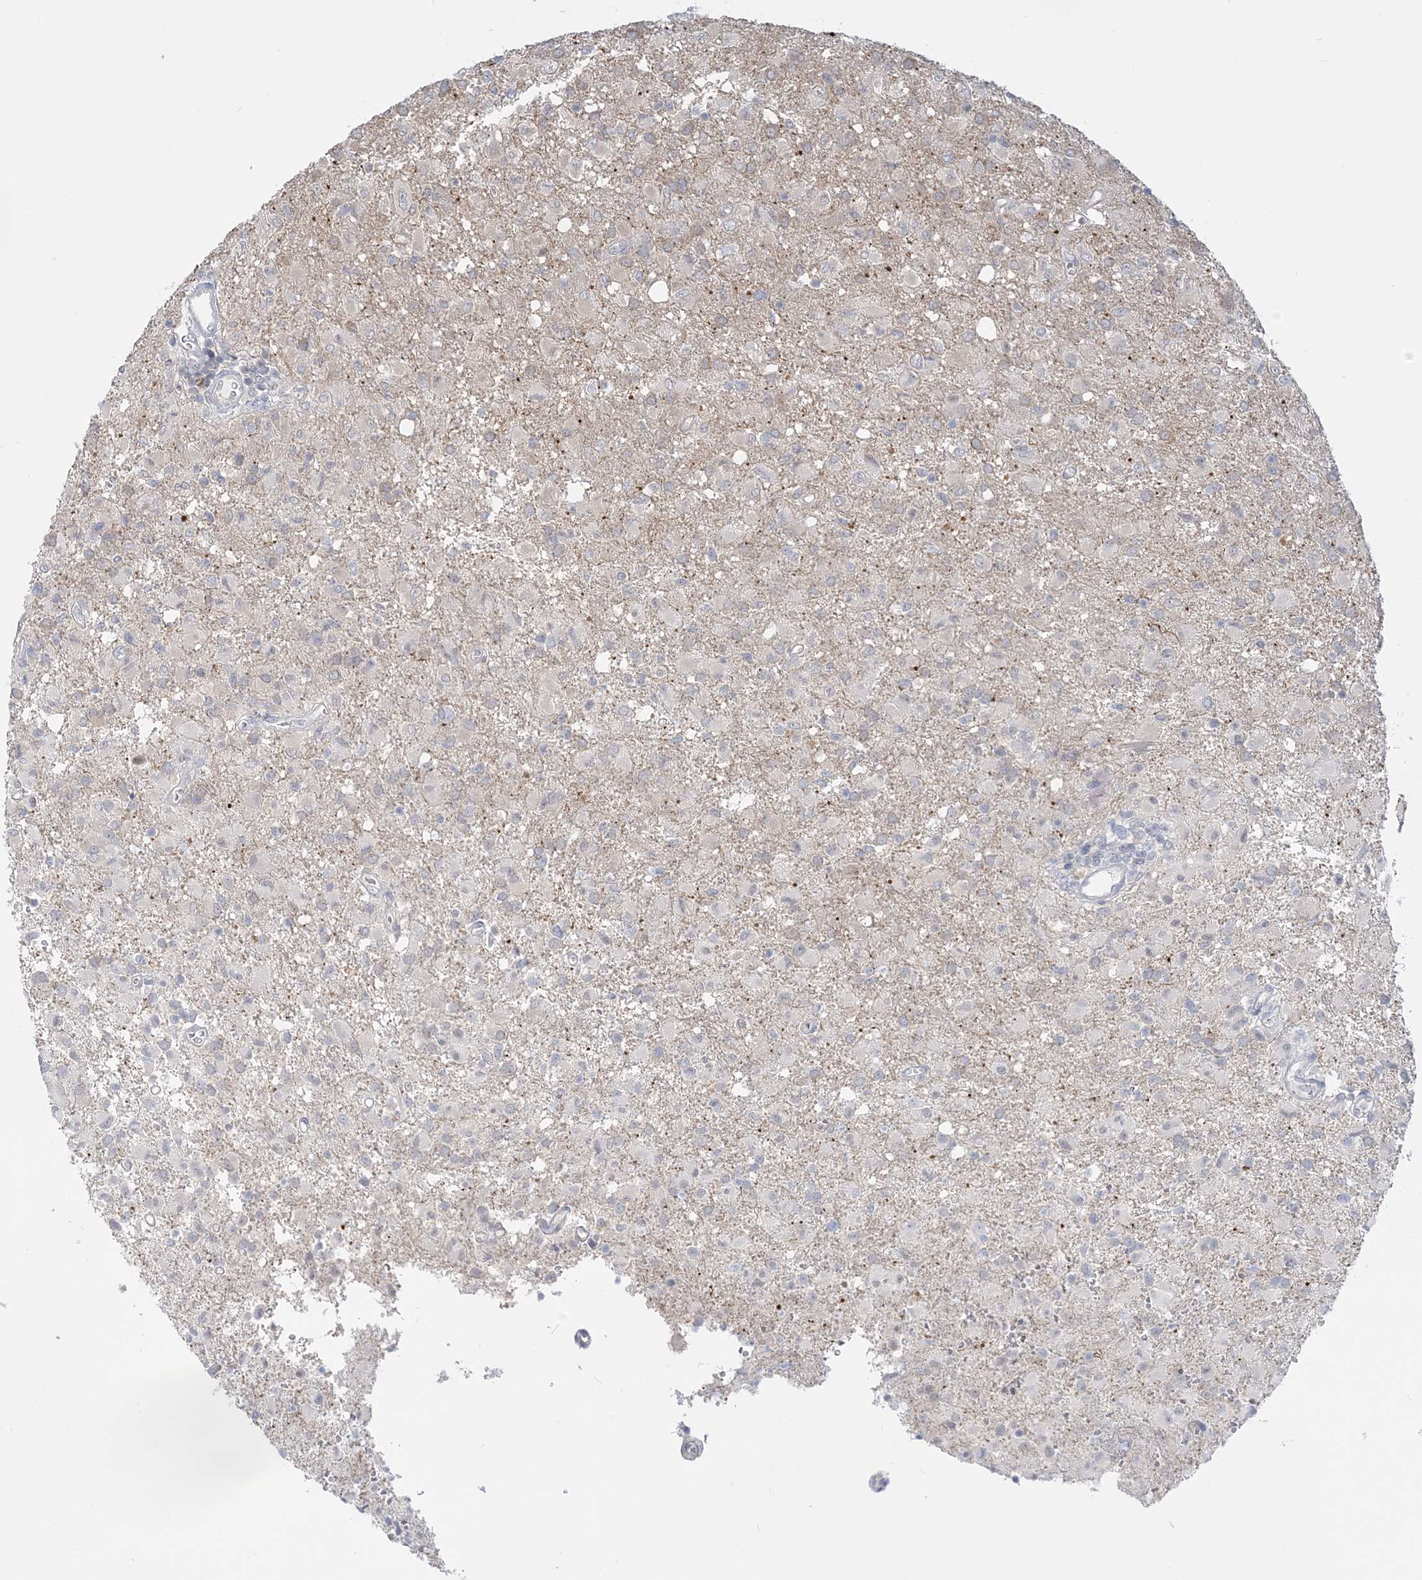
{"staining": {"intensity": "negative", "quantity": "none", "location": "none"}, "tissue": "glioma", "cell_type": "Tumor cells", "image_type": "cancer", "snomed": [{"axis": "morphology", "description": "Glioma, malignant, High grade"}, {"axis": "topography", "description": "Brain"}], "caption": "This is an IHC image of human glioma. There is no expression in tumor cells.", "gene": "THADA", "patient": {"sex": "female", "age": 57}}